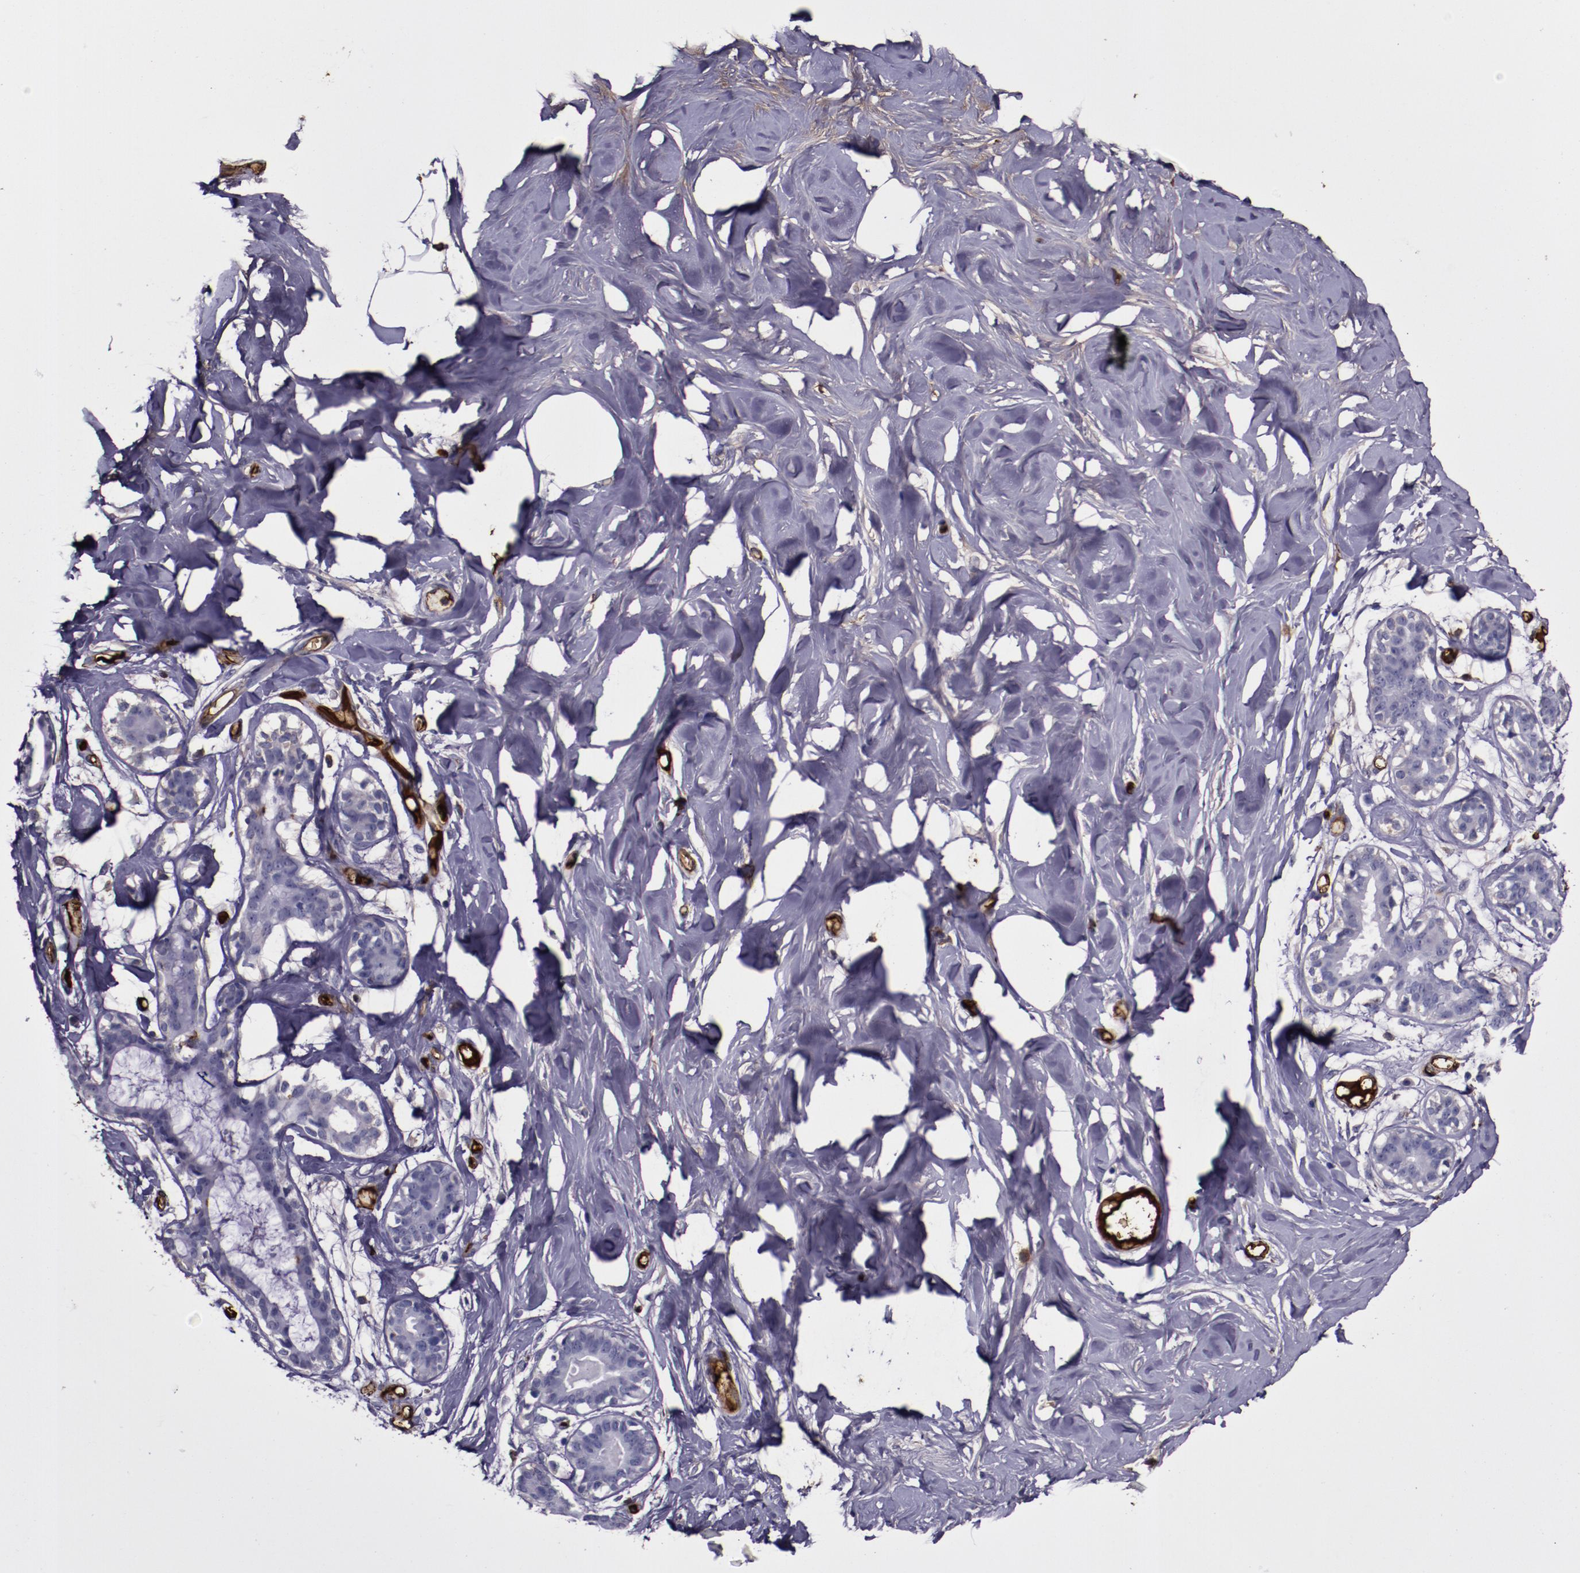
{"staining": {"intensity": "negative", "quantity": "none", "location": "none"}, "tissue": "breast", "cell_type": "Adipocytes", "image_type": "normal", "snomed": [{"axis": "morphology", "description": "Normal tissue, NOS"}, {"axis": "topography", "description": "Breast"}, {"axis": "topography", "description": "Soft tissue"}], "caption": "IHC micrograph of benign breast: breast stained with DAB reveals no significant protein expression in adipocytes.", "gene": "A2M", "patient": {"sex": "female", "age": 25}}